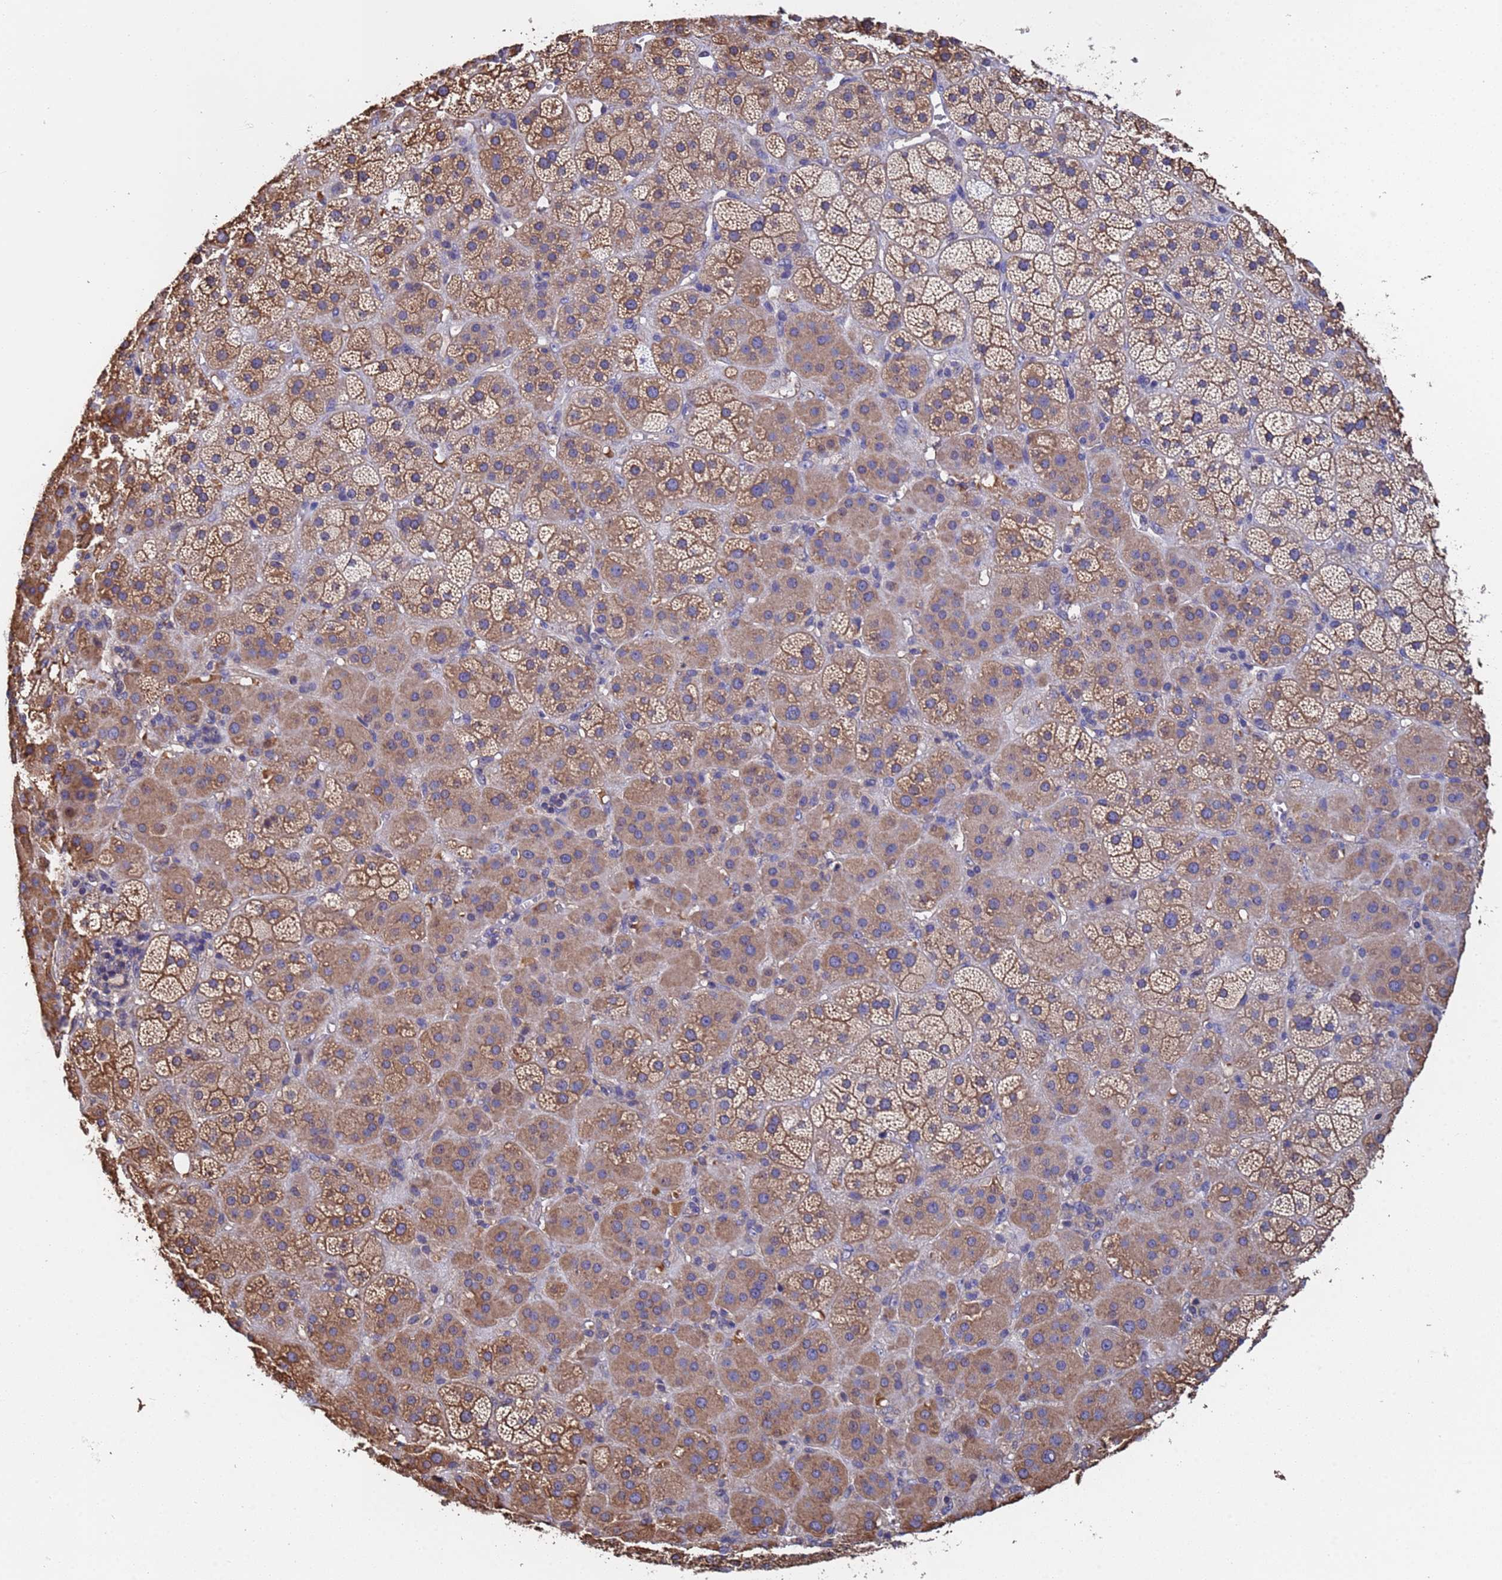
{"staining": {"intensity": "moderate", "quantity": ">75%", "location": "cytoplasmic/membranous"}, "tissue": "adrenal gland", "cell_type": "Glandular cells", "image_type": "normal", "snomed": [{"axis": "morphology", "description": "Normal tissue, NOS"}, {"axis": "topography", "description": "Adrenal gland"}], "caption": "The image shows staining of benign adrenal gland, revealing moderate cytoplasmic/membranous protein staining (brown color) within glandular cells.", "gene": "FAM25A", "patient": {"sex": "female", "age": 70}}